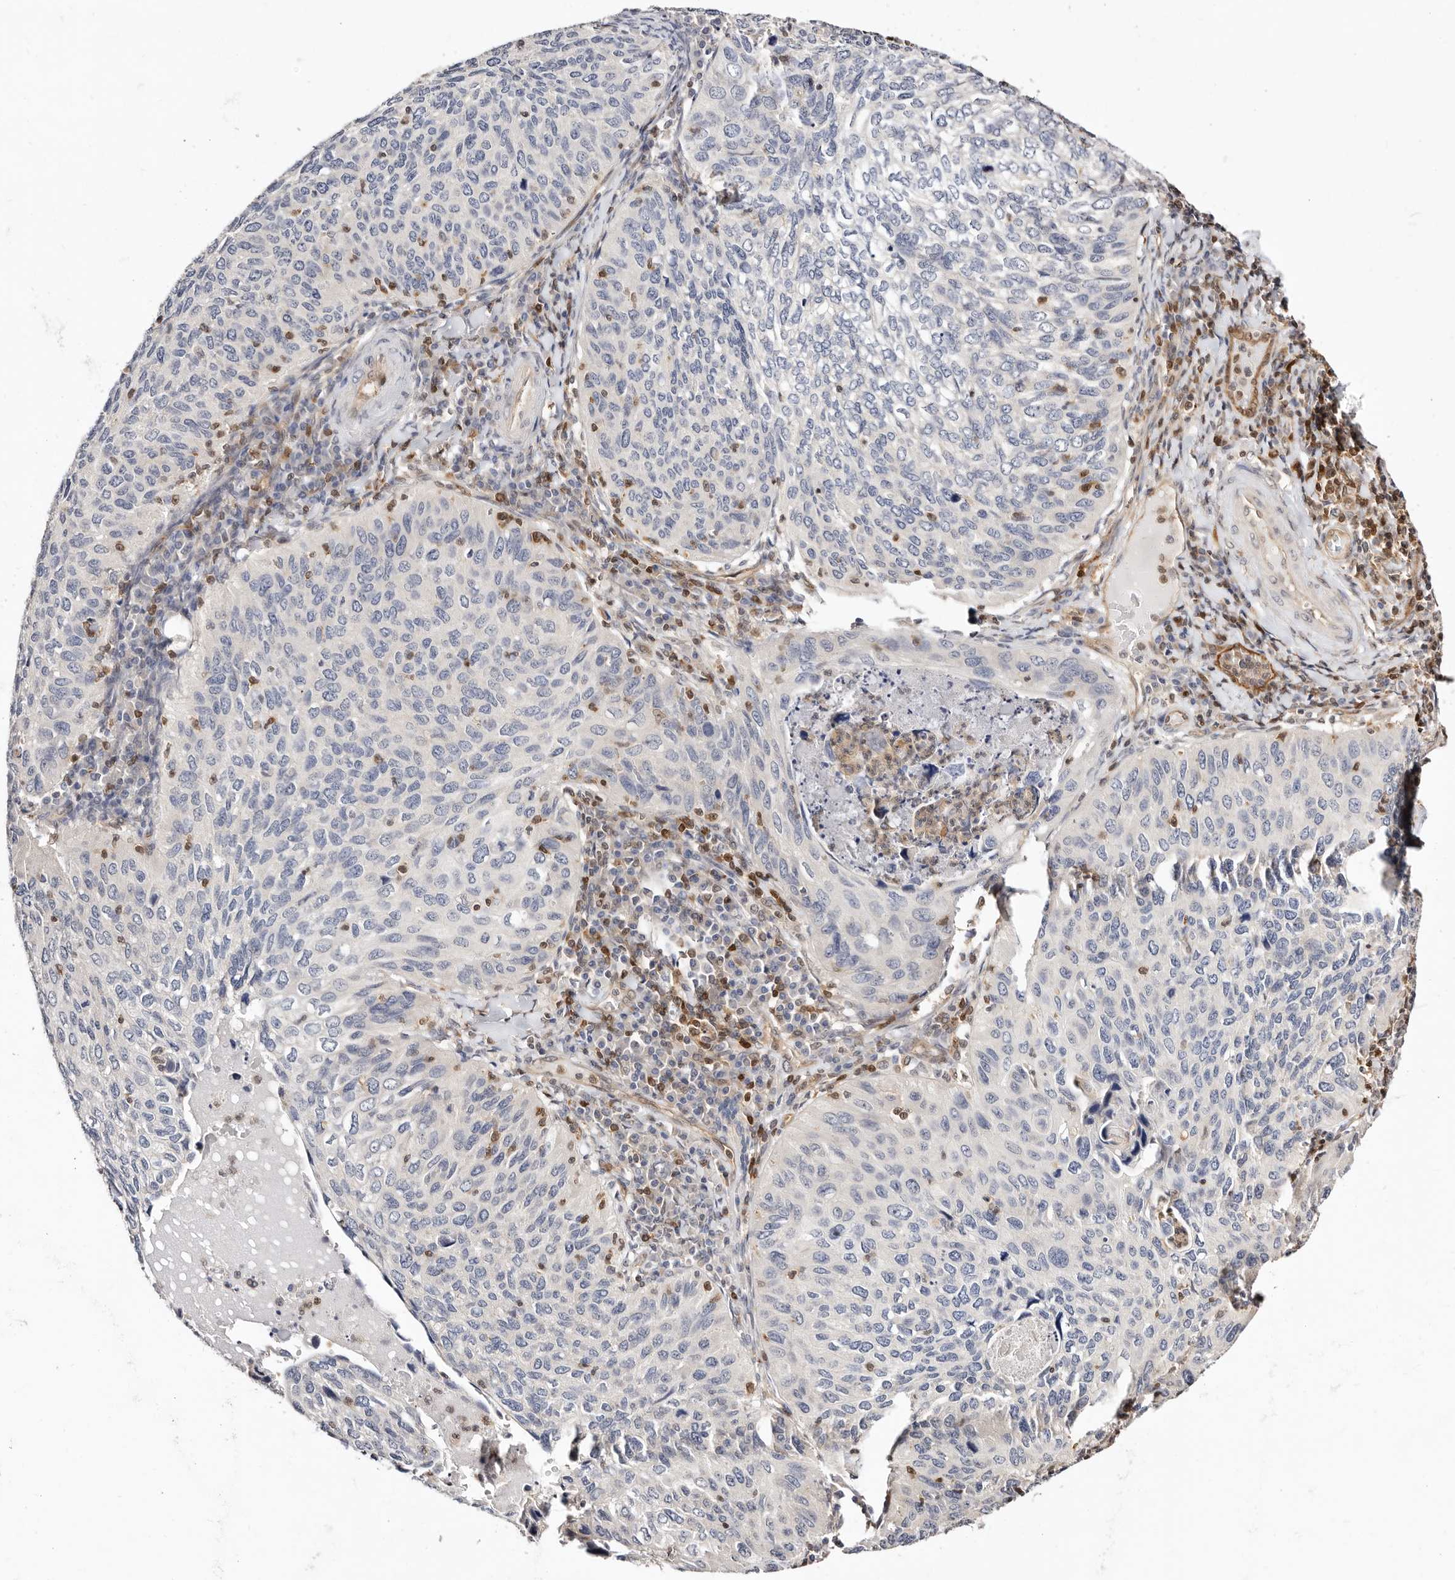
{"staining": {"intensity": "negative", "quantity": "none", "location": "none"}, "tissue": "cervical cancer", "cell_type": "Tumor cells", "image_type": "cancer", "snomed": [{"axis": "morphology", "description": "Squamous cell carcinoma, NOS"}, {"axis": "topography", "description": "Cervix"}], "caption": "Immunohistochemical staining of cervical cancer displays no significant positivity in tumor cells.", "gene": "STAT5A", "patient": {"sex": "female", "age": 38}}